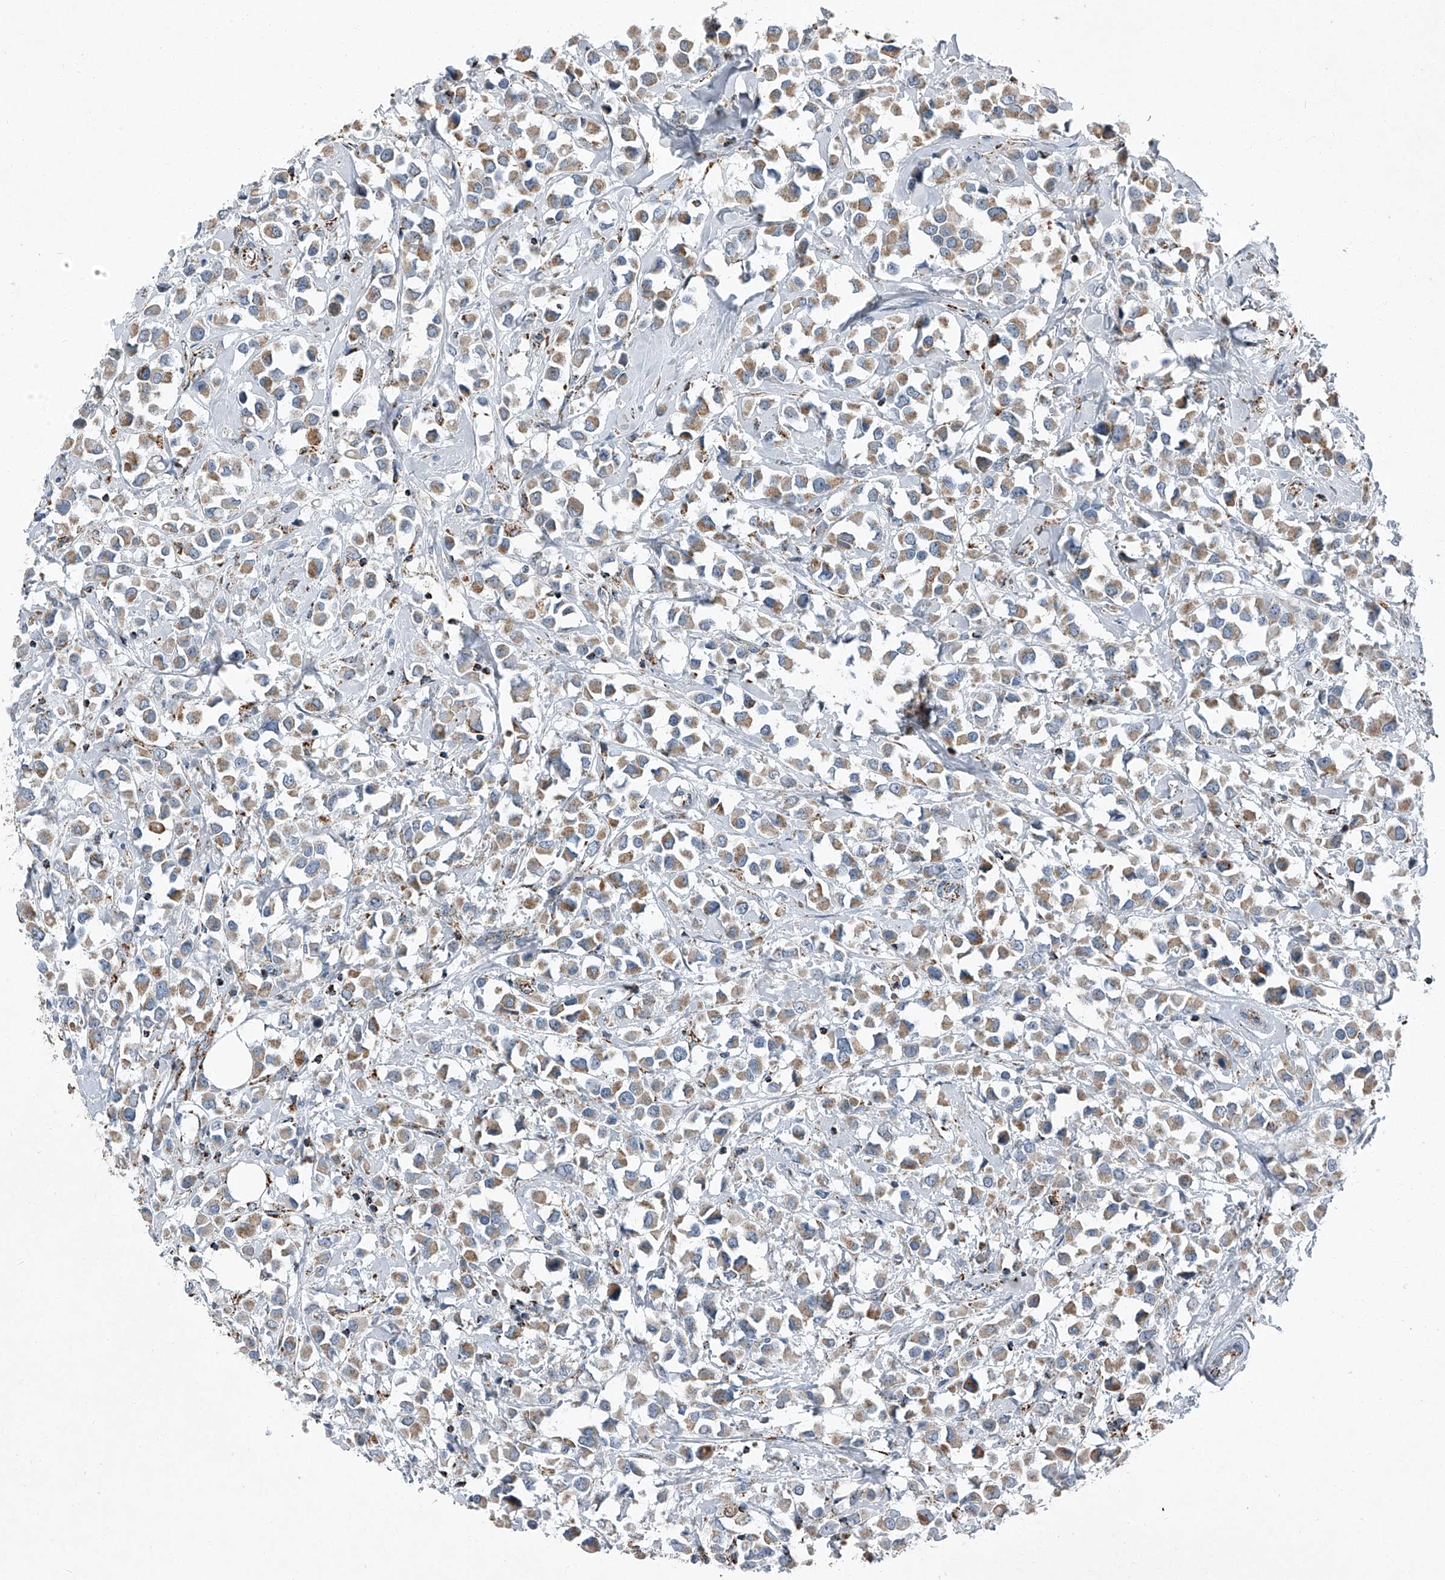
{"staining": {"intensity": "moderate", "quantity": ">75%", "location": "cytoplasmic/membranous"}, "tissue": "breast cancer", "cell_type": "Tumor cells", "image_type": "cancer", "snomed": [{"axis": "morphology", "description": "Duct carcinoma"}, {"axis": "topography", "description": "Breast"}], "caption": "This histopathology image shows immunohistochemistry staining of human invasive ductal carcinoma (breast), with medium moderate cytoplasmic/membranous positivity in approximately >75% of tumor cells.", "gene": "CHRNA7", "patient": {"sex": "female", "age": 61}}